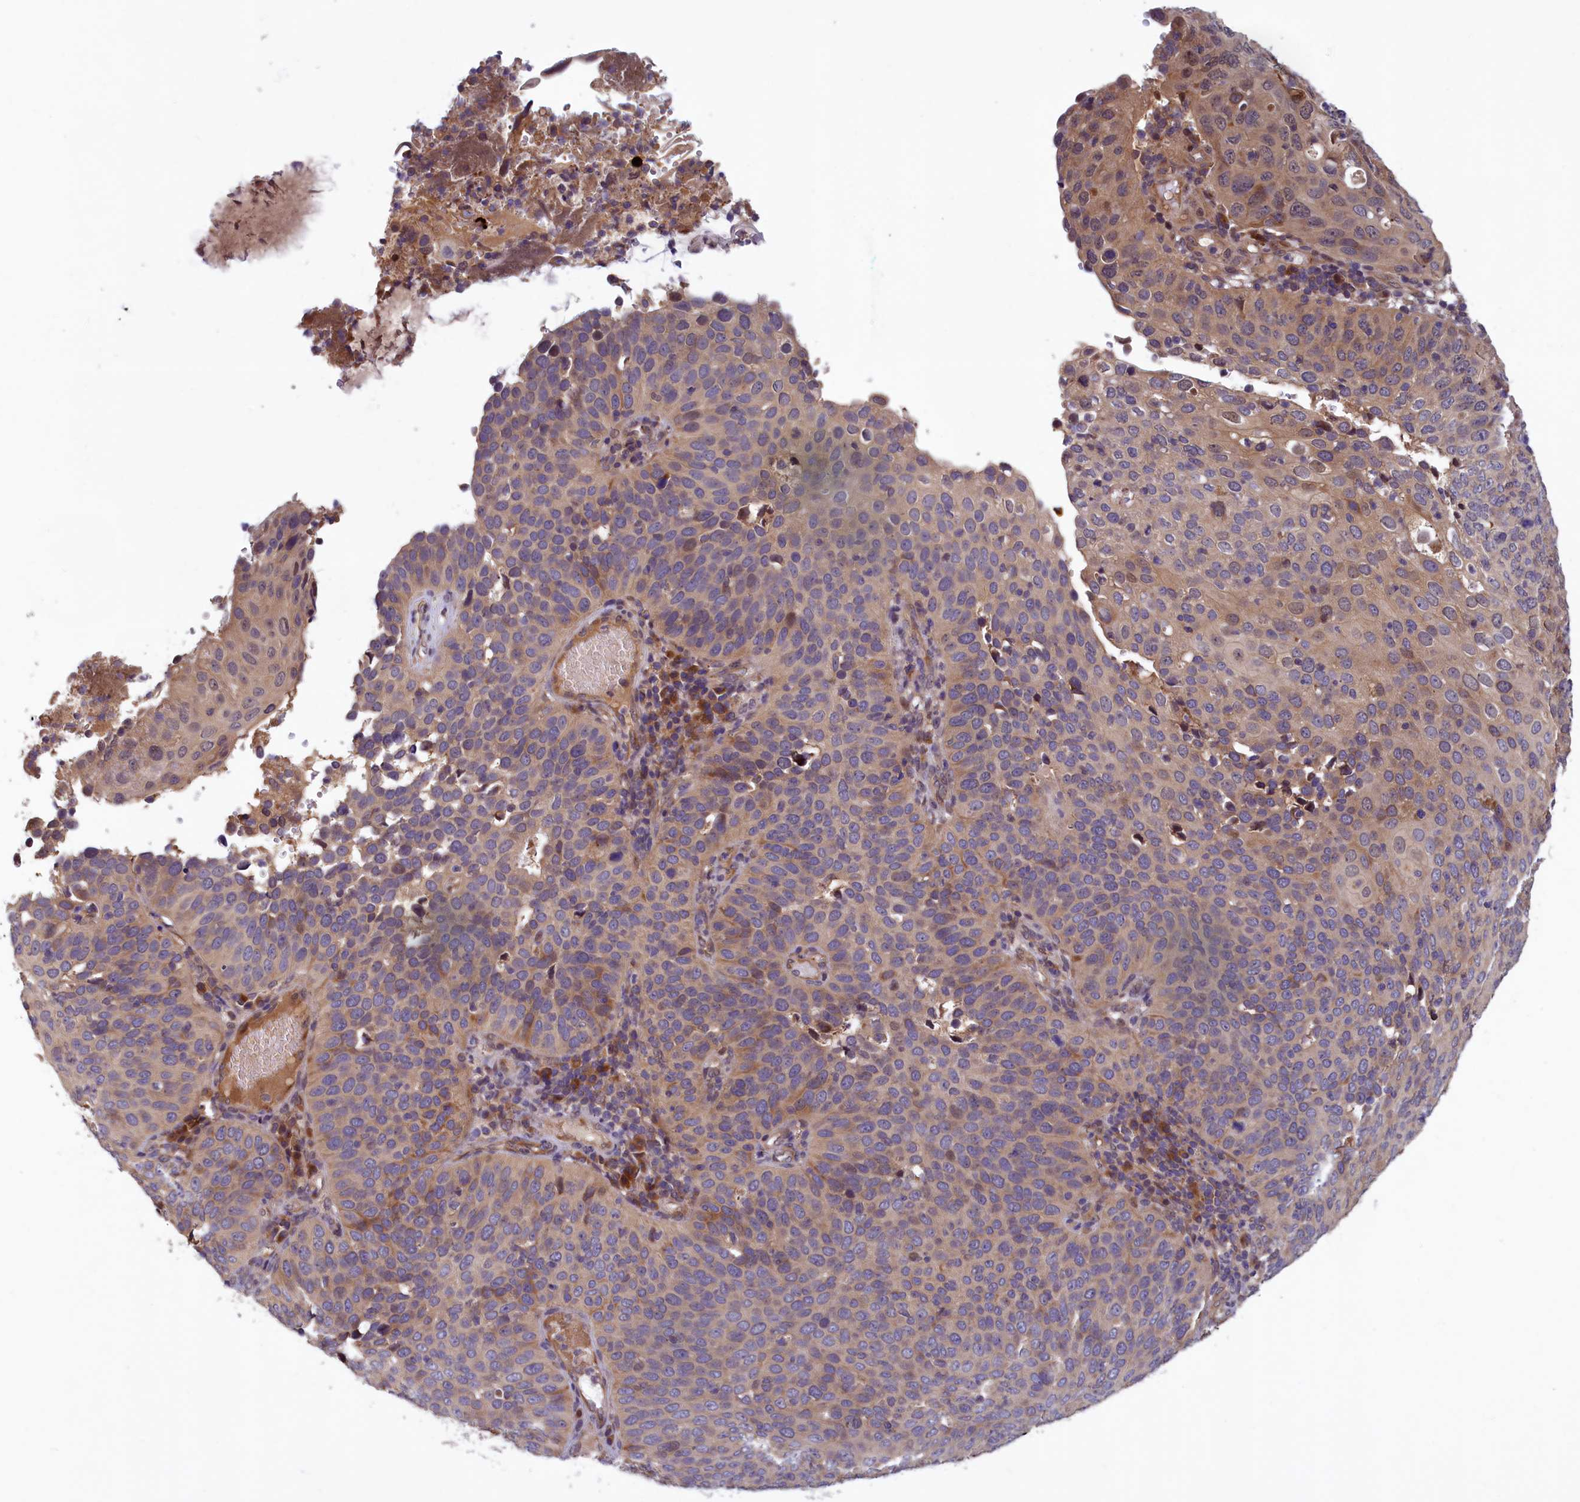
{"staining": {"intensity": "moderate", "quantity": "<25%", "location": "cytoplasmic/membranous"}, "tissue": "cervical cancer", "cell_type": "Tumor cells", "image_type": "cancer", "snomed": [{"axis": "morphology", "description": "Squamous cell carcinoma, NOS"}, {"axis": "topography", "description": "Cervix"}], "caption": "High-power microscopy captured an immunohistochemistry image of cervical squamous cell carcinoma, revealing moderate cytoplasmic/membranous expression in about <25% of tumor cells.", "gene": "CCDC15", "patient": {"sex": "female", "age": 36}}